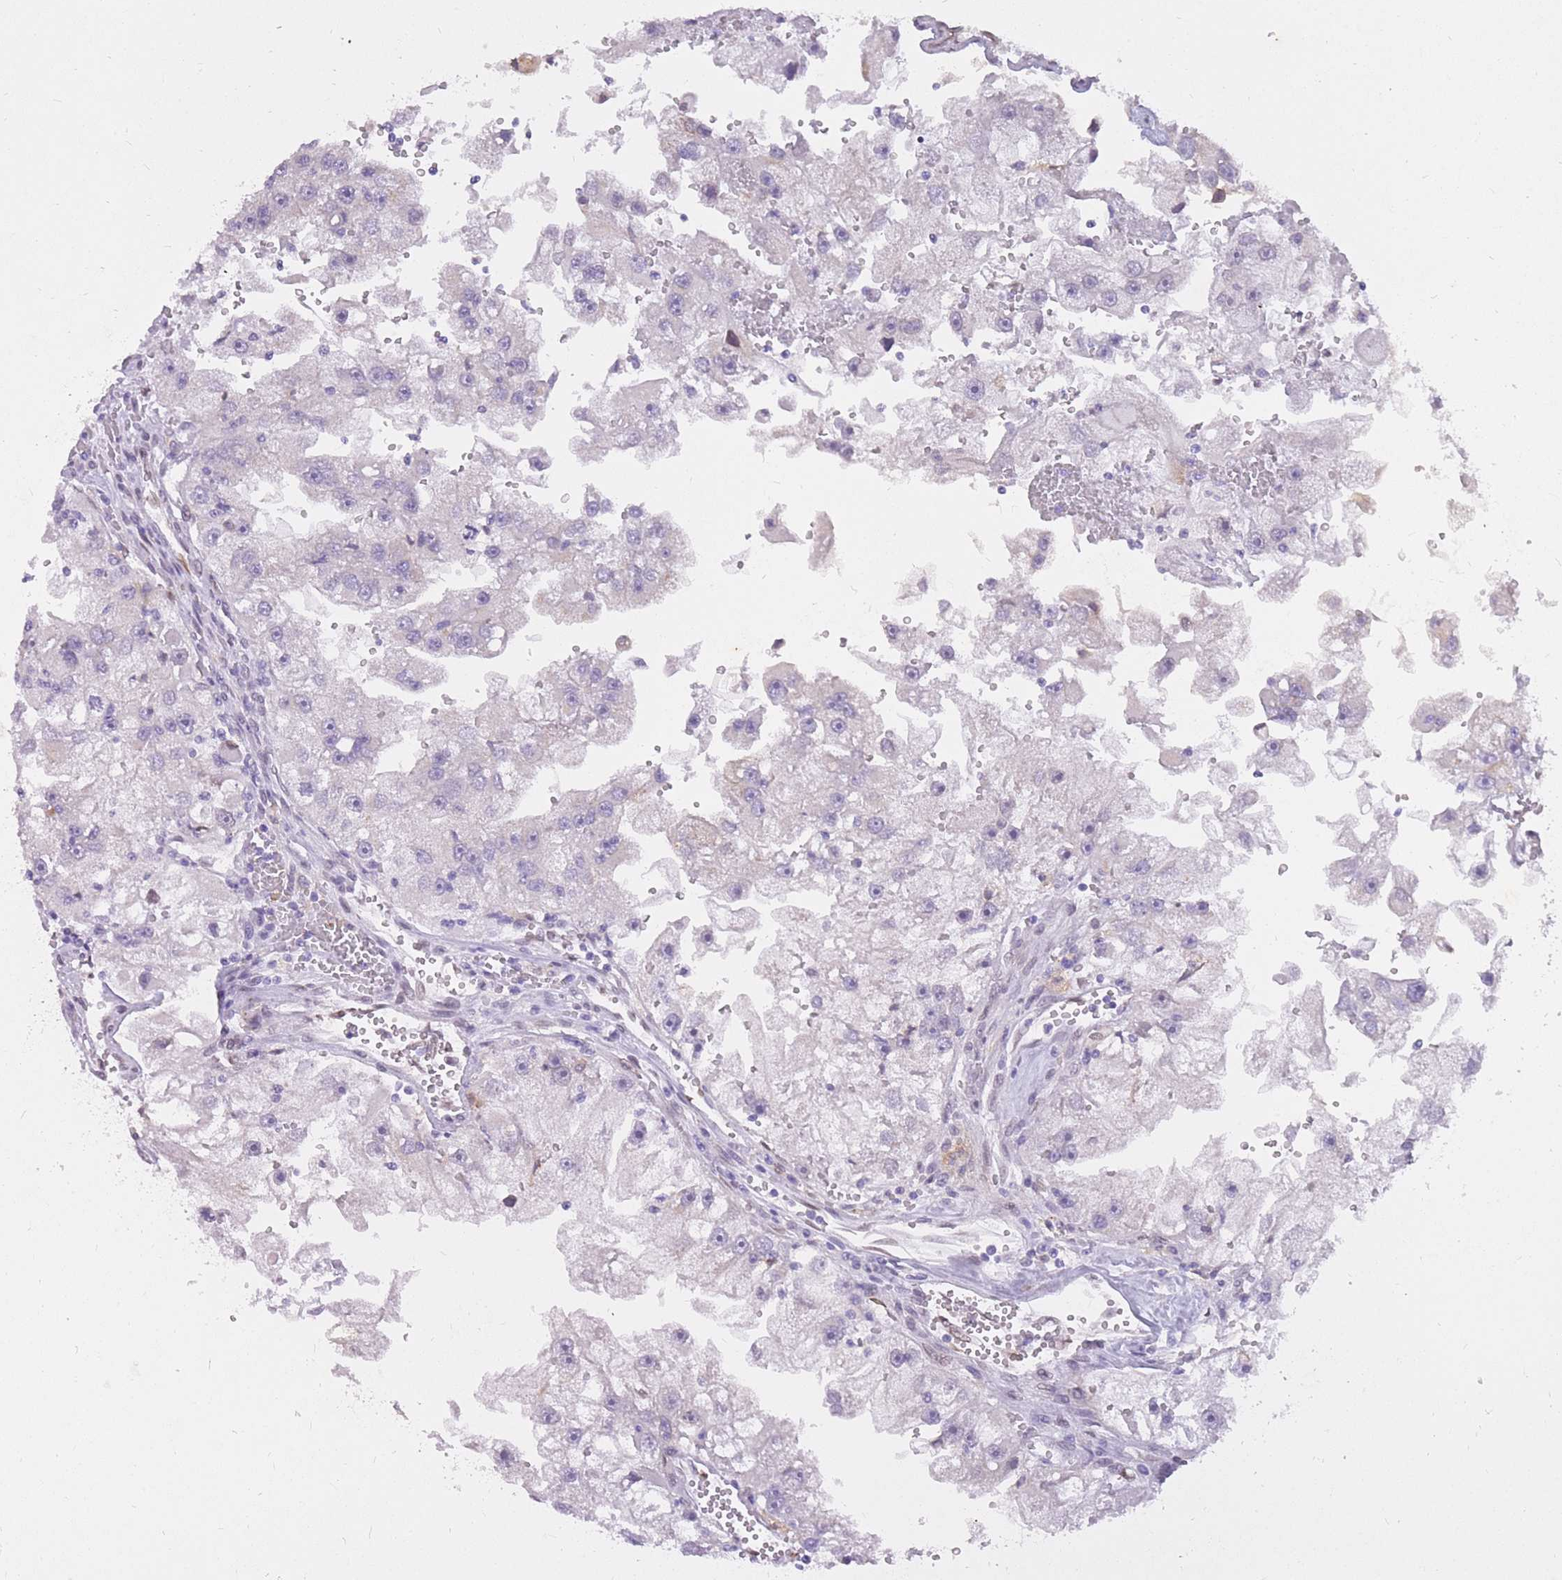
{"staining": {"intensity": "negative", "quantity": "none", "location": "none"}, "tissue": "renal cancer", "cell_type": "Tumor cells", "image_type": "cancer", "snomed": [{"axis": "morphology", "description": "Adenocarcinoma, NOS"}, {"axis": "topography", "description": "Kidney"}], "caption": "This is an immunohistochemistry (IHC) photomicrograph of renal cancer. There is no staining in tumor cells.", "gene": "HOOK2", "patient": {"sex": "male", "age": 63}}